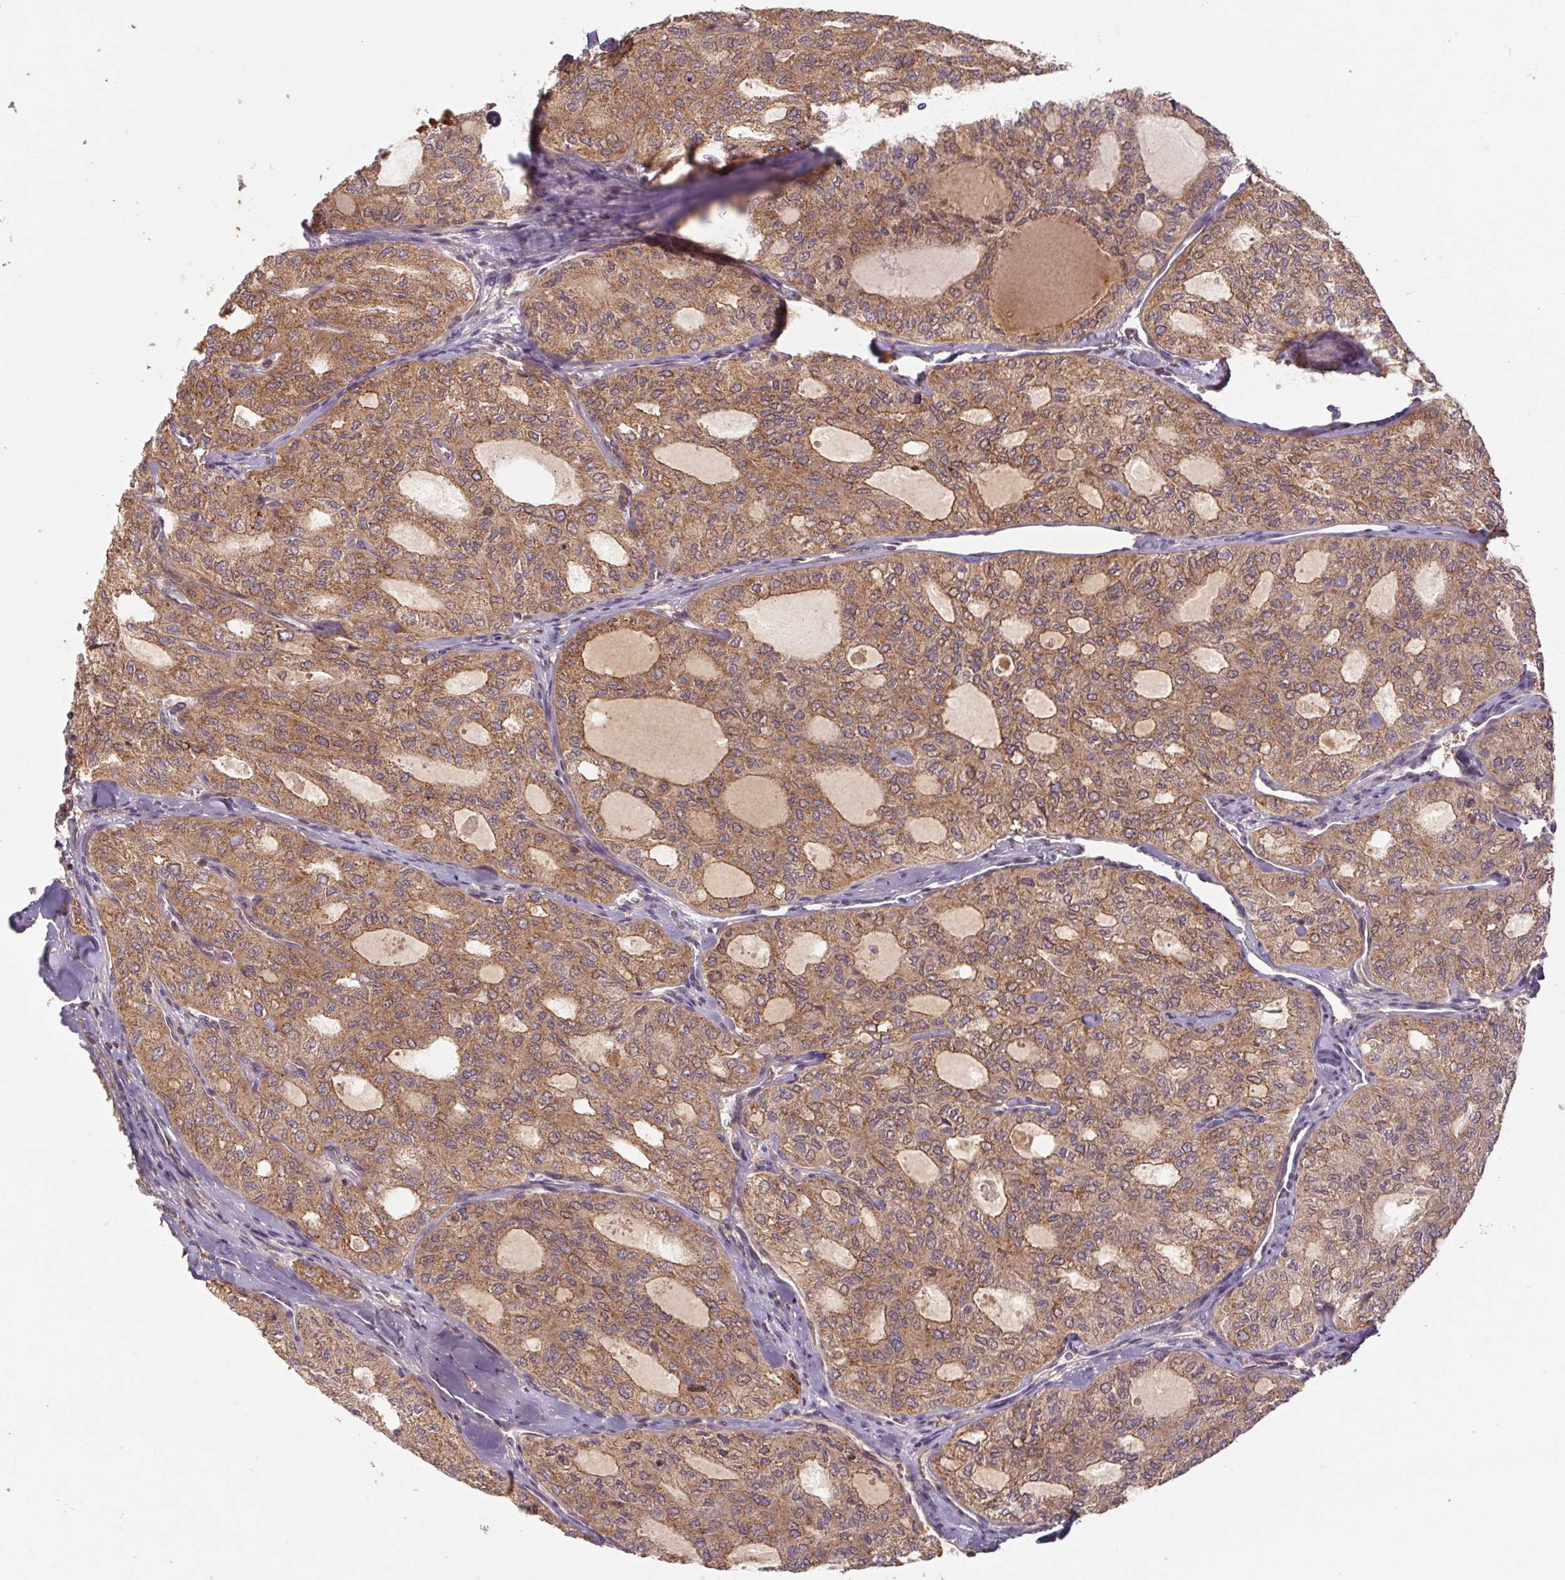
{"staining": {"intensity": "moderate", "quantity": ">75%", "location": "cytoplasmic/membranous"}, "tissue": "thyroid cancer", "cell_type": "Tumor cells", "image_type": "cancer", "snomed": [{"axis": "morphology", "description": "Follicular adenoma carcinoma, NOS"}, {"axis": "topography", "description": "Thyroid gland"}], "caption": "Immunohistochemical staining of thyroid follicular adenoma carcinoma reveals medium levels of moderate cytoplasmic/membranous positivity in approximately >75% of tumor cells.", "gene": "MTHFD1", "patient": {"sex": "male", "age": 75}}